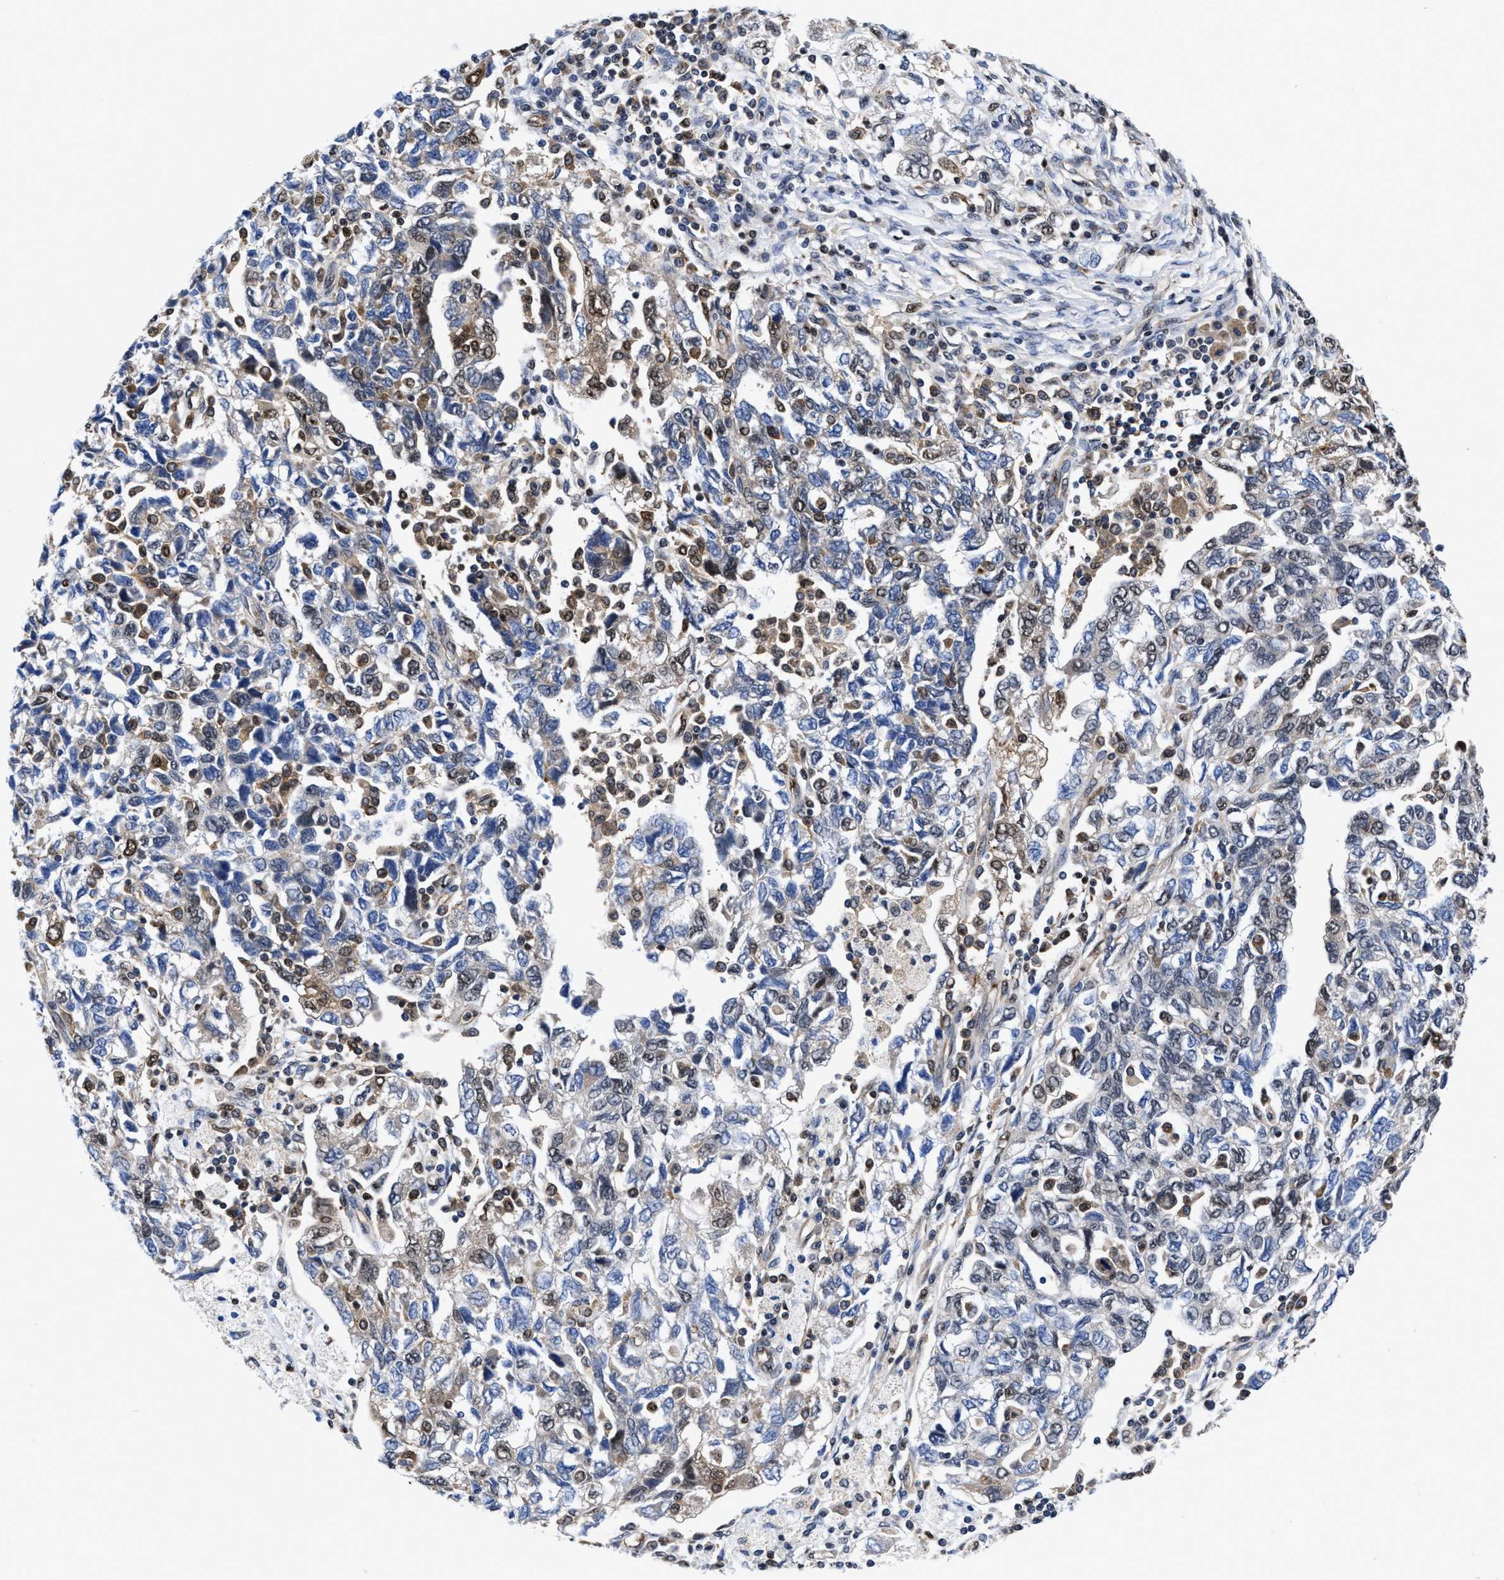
{"staining": {"intensity": "moderate", "quantity": "25%-75%", "location": "nuclear"}, "tissue": "ovarian cancer", "cell_type": "Tumor cells", "image_type": "cancer", "snomed": [{"axis": "morphology", "description": "Carcinoma, NOS"}, {"axis": "morphology", "description": "Cystadenocarcinoma, serous, NOS"}, {"axis": "topography", "description": "Ovary"}], "caption": "Human ovarian serous cystadenocarcinoma stained with a protein marker exhibits moderate staining in tumor cells.", "gene": "ACLY", "patient": {"sex": "female", "age": 69}}